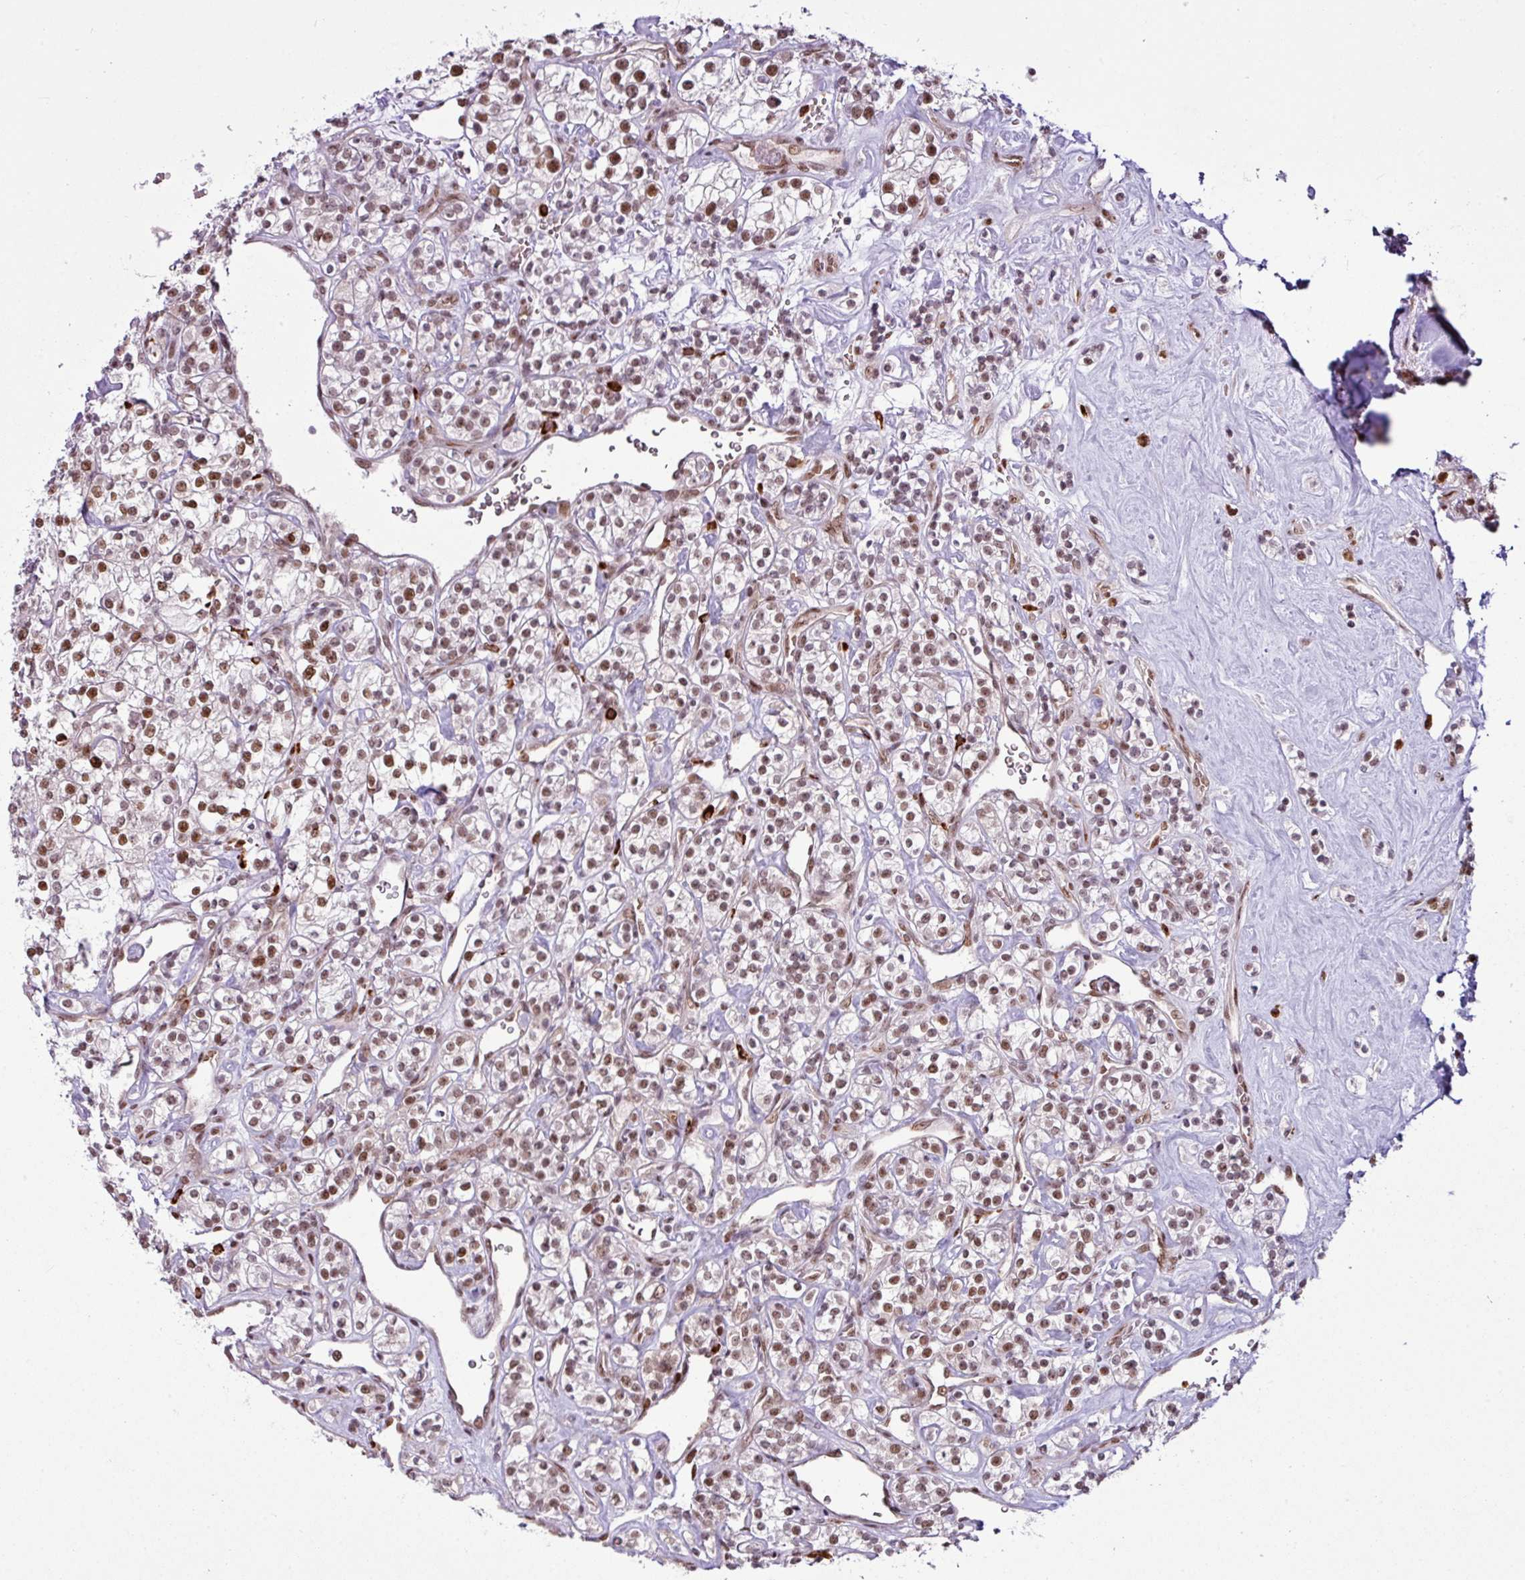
{"staining": {"intensity": "moderate", "quantity": ">75%", "location": "nuclear"}, "tissue": "renal cancer", "cell_type": "Tumor cells", "image_type": "cancer", "snomed": [{"axis": "morphology", "description": "Adenocarcinoma, NOS"}, {"axis": "topography", "description": "Kidney"}], "caption": "The photomicrograph exhibits immunohistochemical staining of renal adenocarcinoma. There is moderate nuclear staining is seen in approximately >75% of tumor cells.", "gene": "PRDM5", "patient": {"sex": "male", "age": 77}}